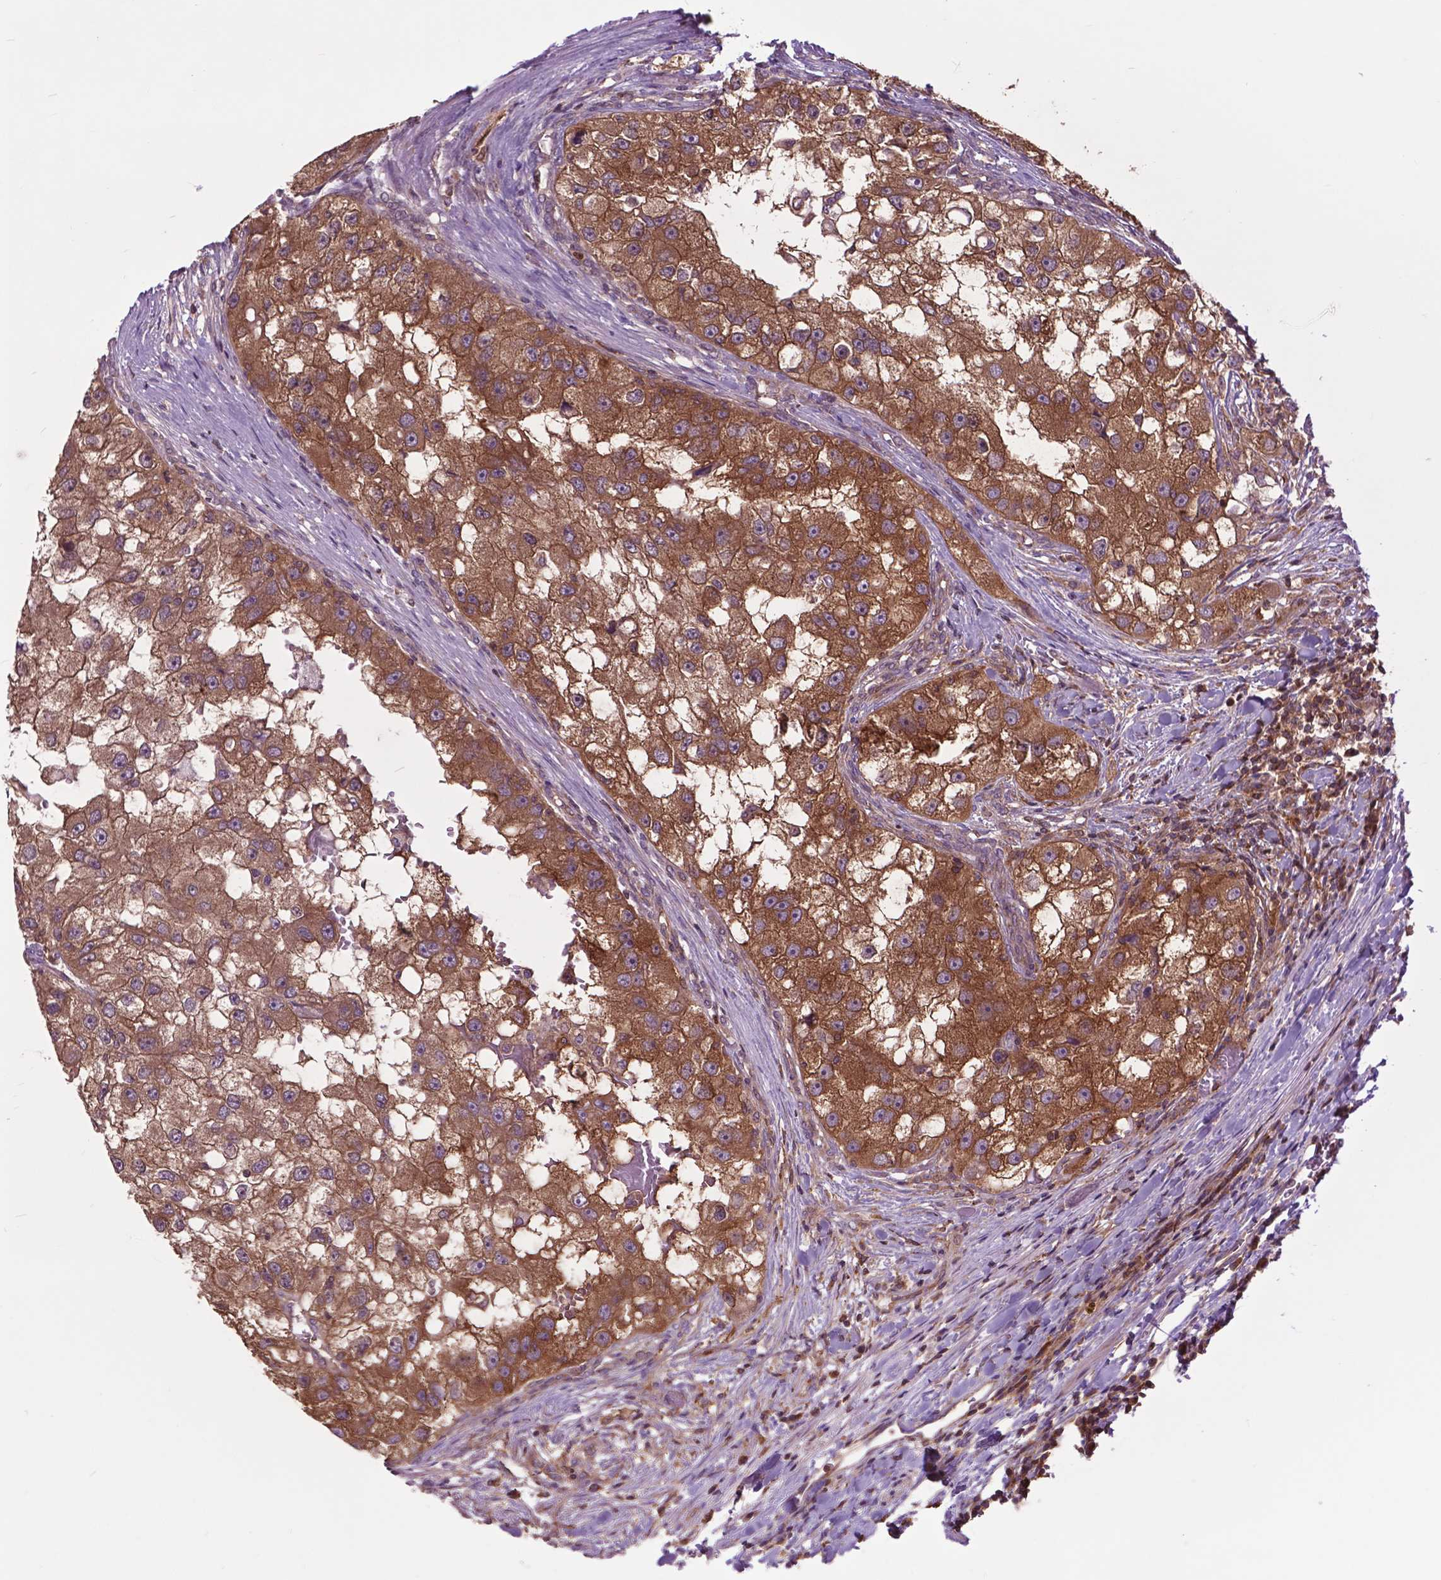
{"staining": {"intensity": "strong", "quantity": ">75%", "location": "cytoplasmic/membranous"}, "tissue": "renal cancer", "cell_type": "Tumor cells", "image_type": "cancer", "snomed": [{"axis": "morphology", "description": "Adenocarcinoma, NOS"}, {"axis": "topography", "description": "Kidney"}], "caption": "Tumor cells display high levels of strong cytoplasmic/membranous expression in about >75% of cells in renal cancer.", "gene": "ARAF", "patient": {"sex": "male", "age": 63}}